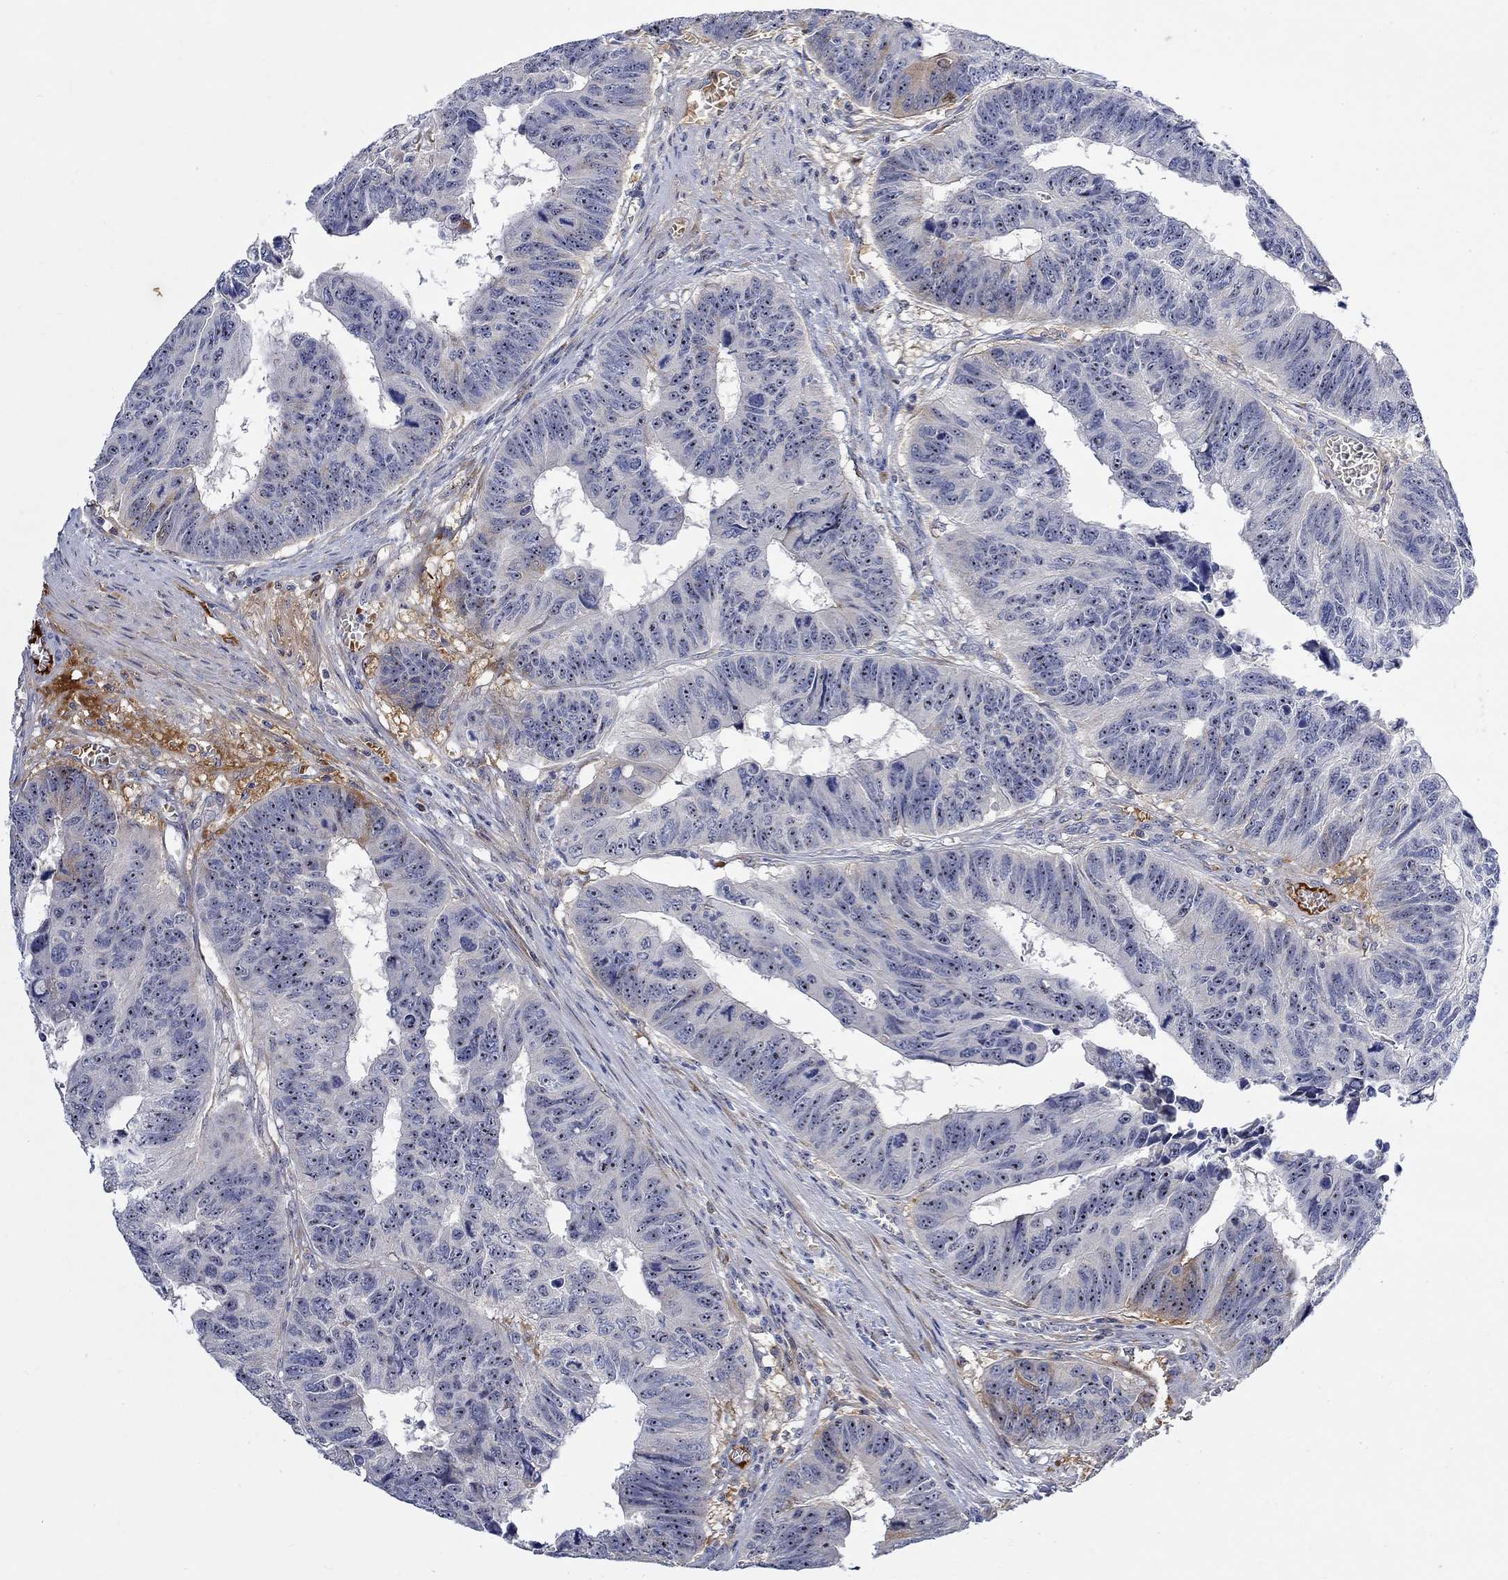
{"staining": {"intensity": "negative", "quantity": "none", "location": "none"}, "tissue": "colorectal cancer", "cell_type": "Tumor cells", "image_type": "cancer", "snomed": [{"axis": "morphology", "description": "Adenocarcinoma, NOS"}, {"axis": "topography", "description": "Rectum"}], "caption": "There is no significant staining in tumor cells of adenocarcinoma (colorectal). (DAB (3,3'-diaminobenzidine) immunohistochemistry (IHC), high magnification).", "gene": "FNDC5", "patient": {"sex": "female", "age": 85}}